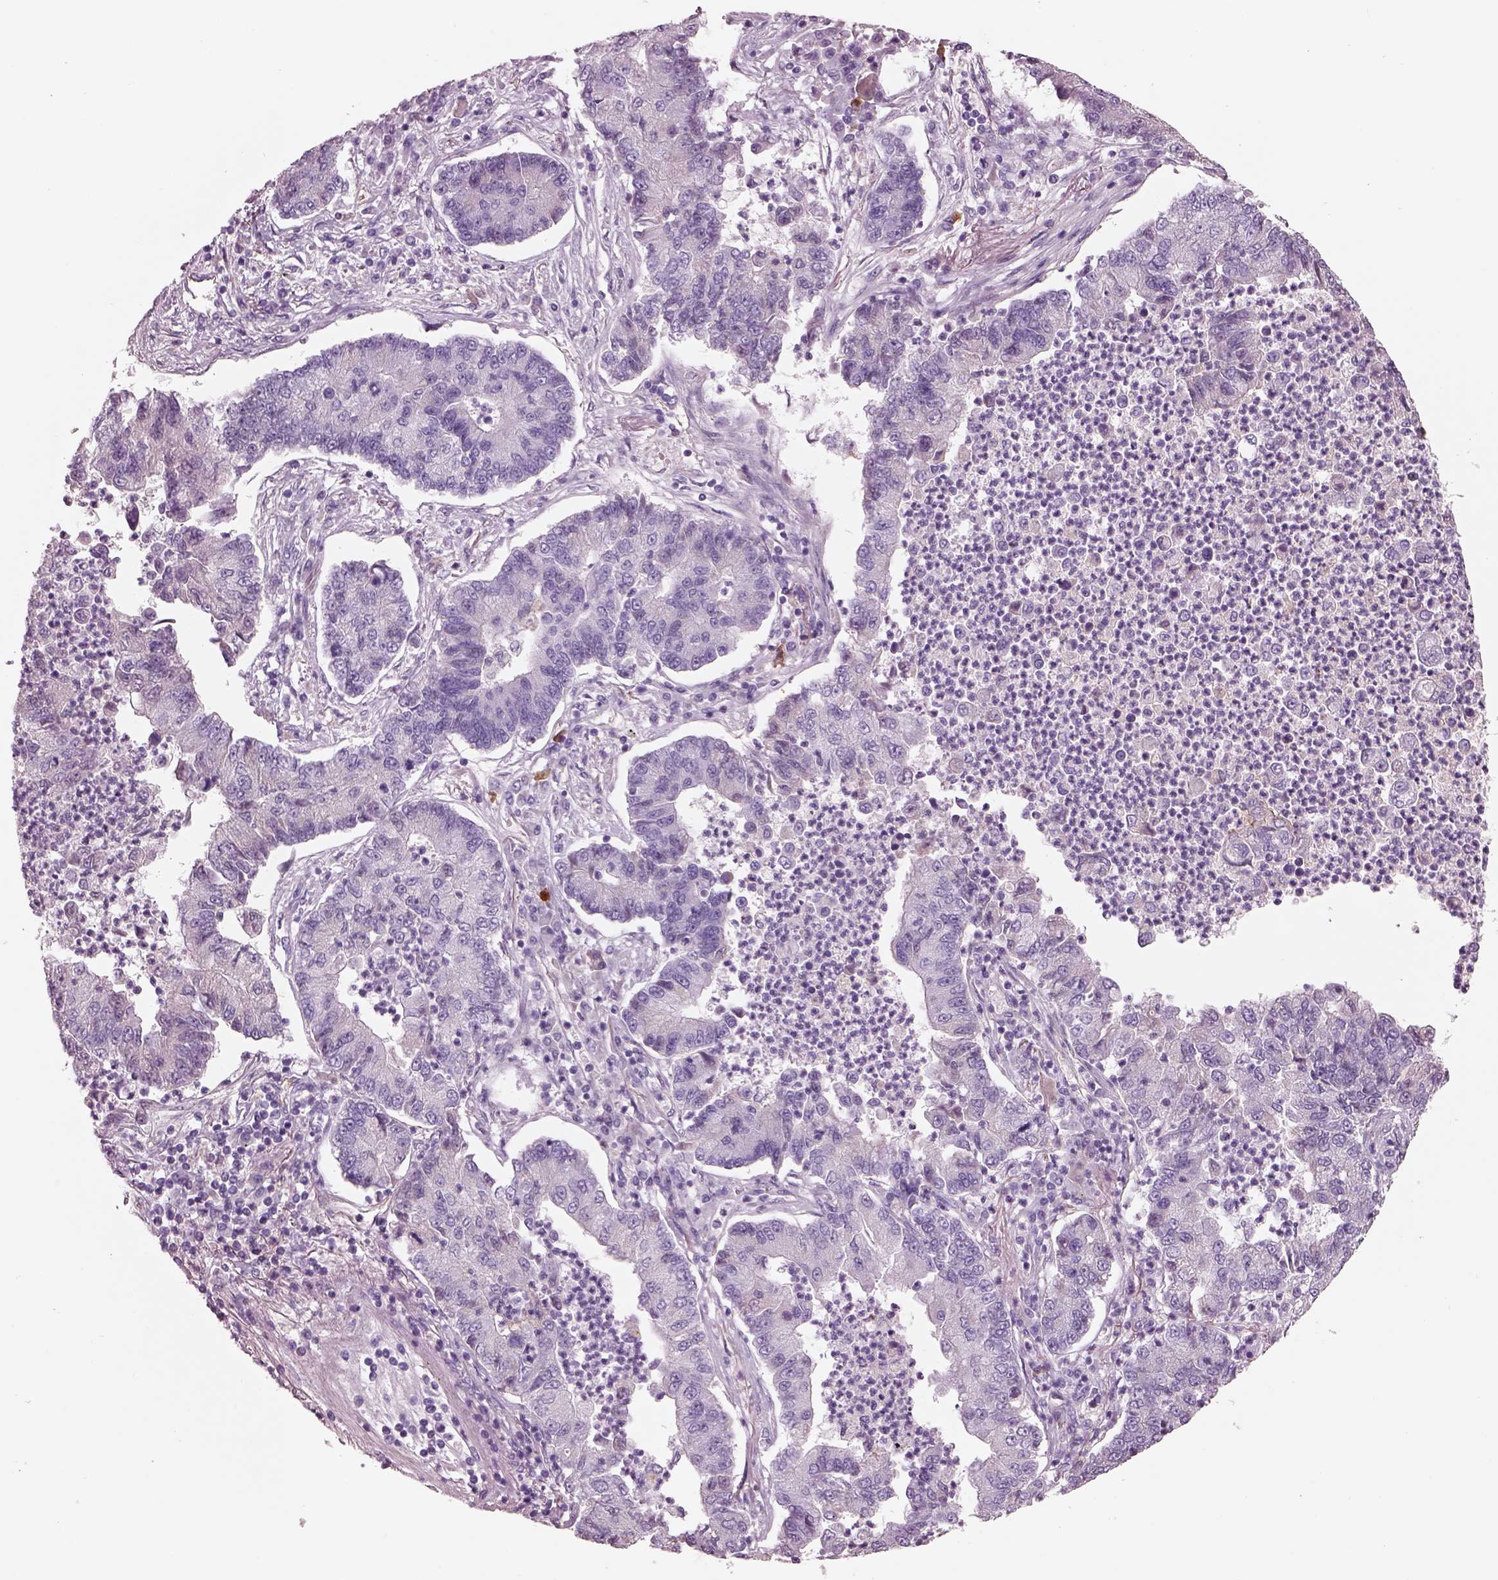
{"staining": {"intensity": "negative", "quantity": "none", "location": "none"}, "tissue": "lung cancer", "cell_type": "Tumor cells", "image_type": "cancer", "snomed": [{"axis": "morphology", "description": "Adenocarcinoma, NOS"}, {"axis": "topography", "description": "Lung"}], "caption": "There is no significant positivity in tumor cells of lung adenocarcinoma. The staining is performed using DAB brown chromogen with nuclei counter-stained in using hematoxylin.", "gene": "IGLL1", "patient": {"sex": "female", "age": 57}}